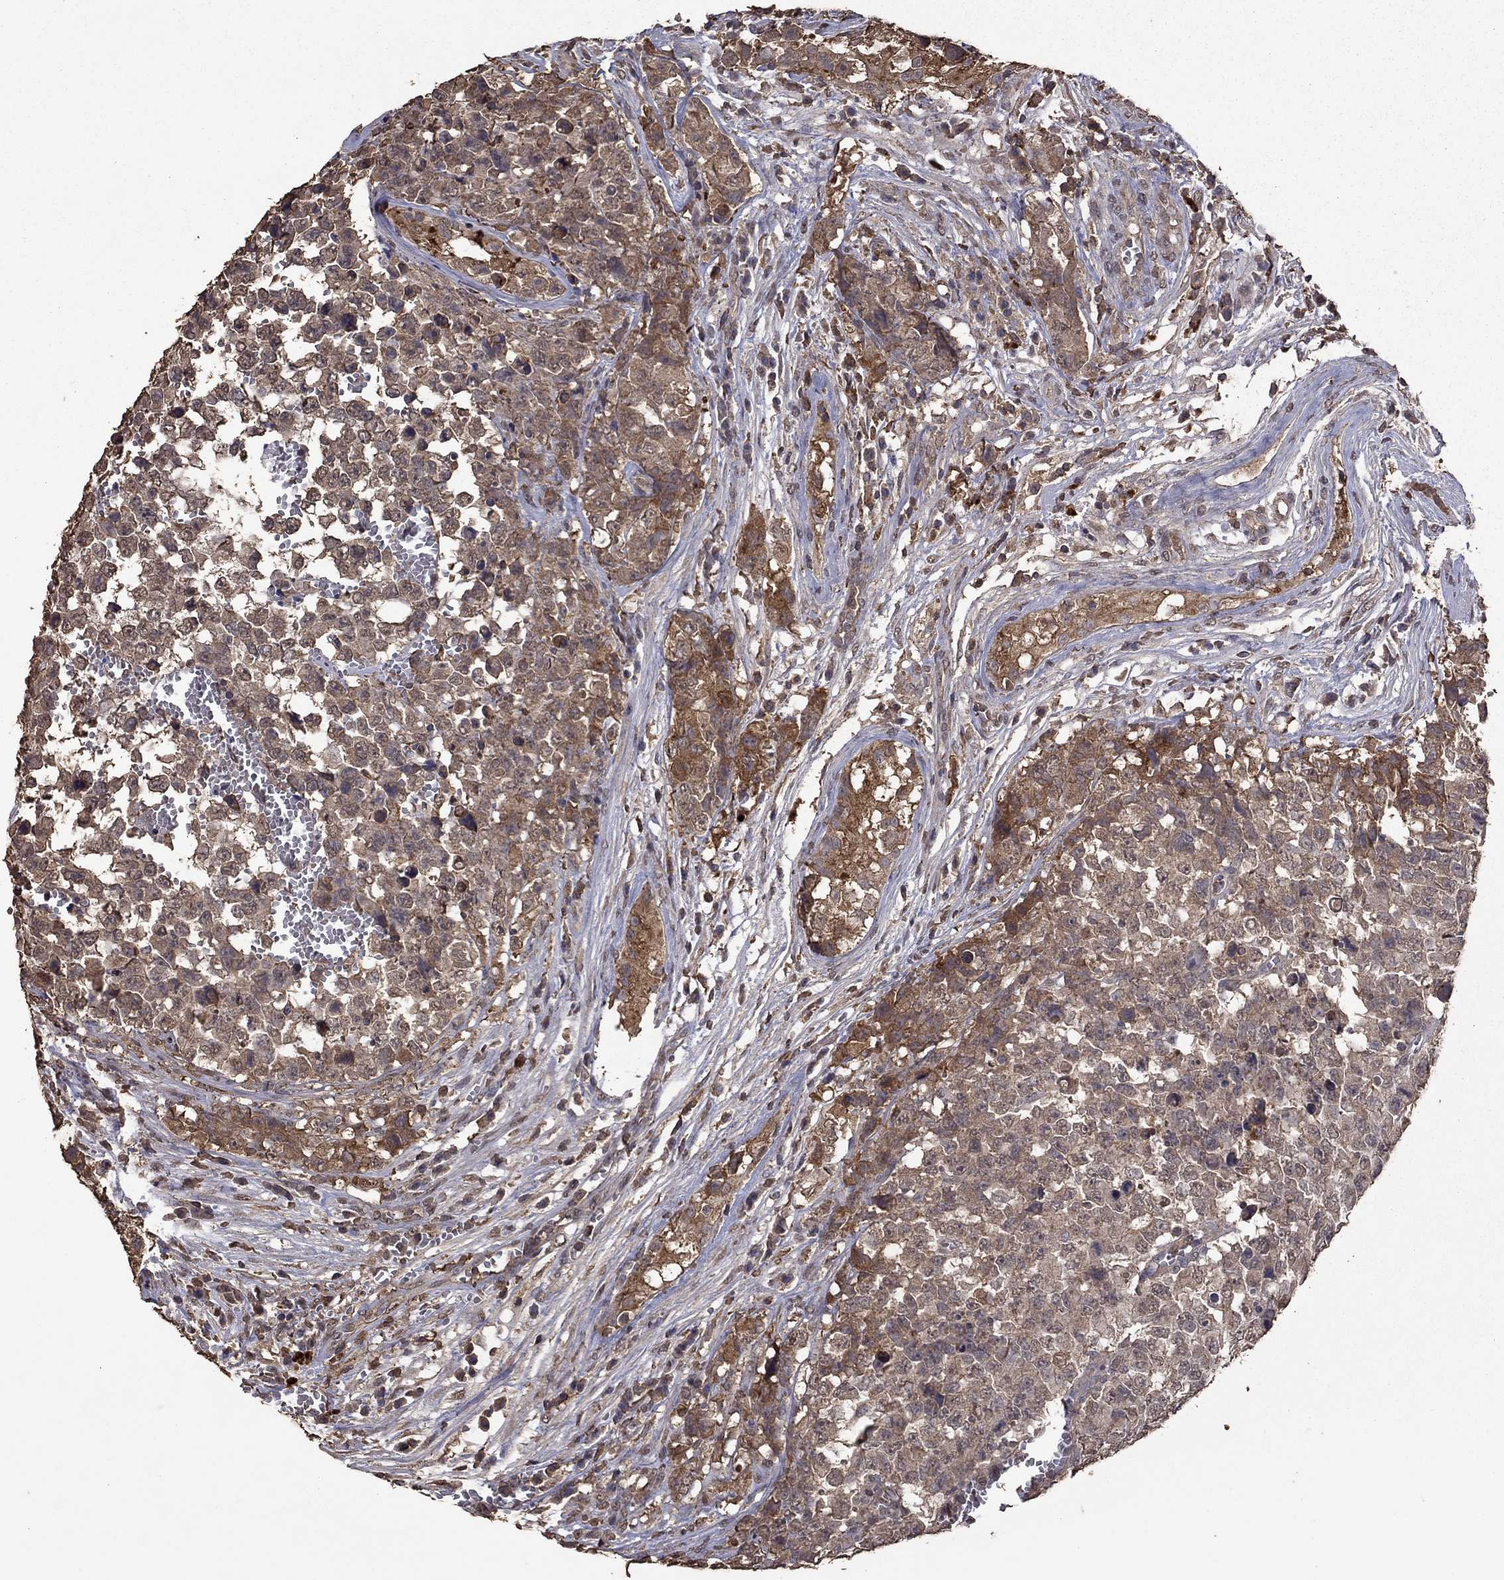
{"staining": {"intensity": "weak", "quantity": "25%-75%", "location": "cytoplasmic/membranous"}, "tissue": "testis cancer", "cell_type": "Tumor cells", "image_type": "cancer", "snomed": [{"axis": "morphology", "description": "Carcinoma, Embryonal, NOS"}, {"axis": "topography", "description": "Testis"}], "caption": "Immunohistochemistry (IHC) of human testis cancer exhibits low levels of weak cytoplasmic/membranous staining in approximately 25%-75% of tumor cells.", "gene": "SERPINA5", "patient": {"sex": "male", "age": 23}}